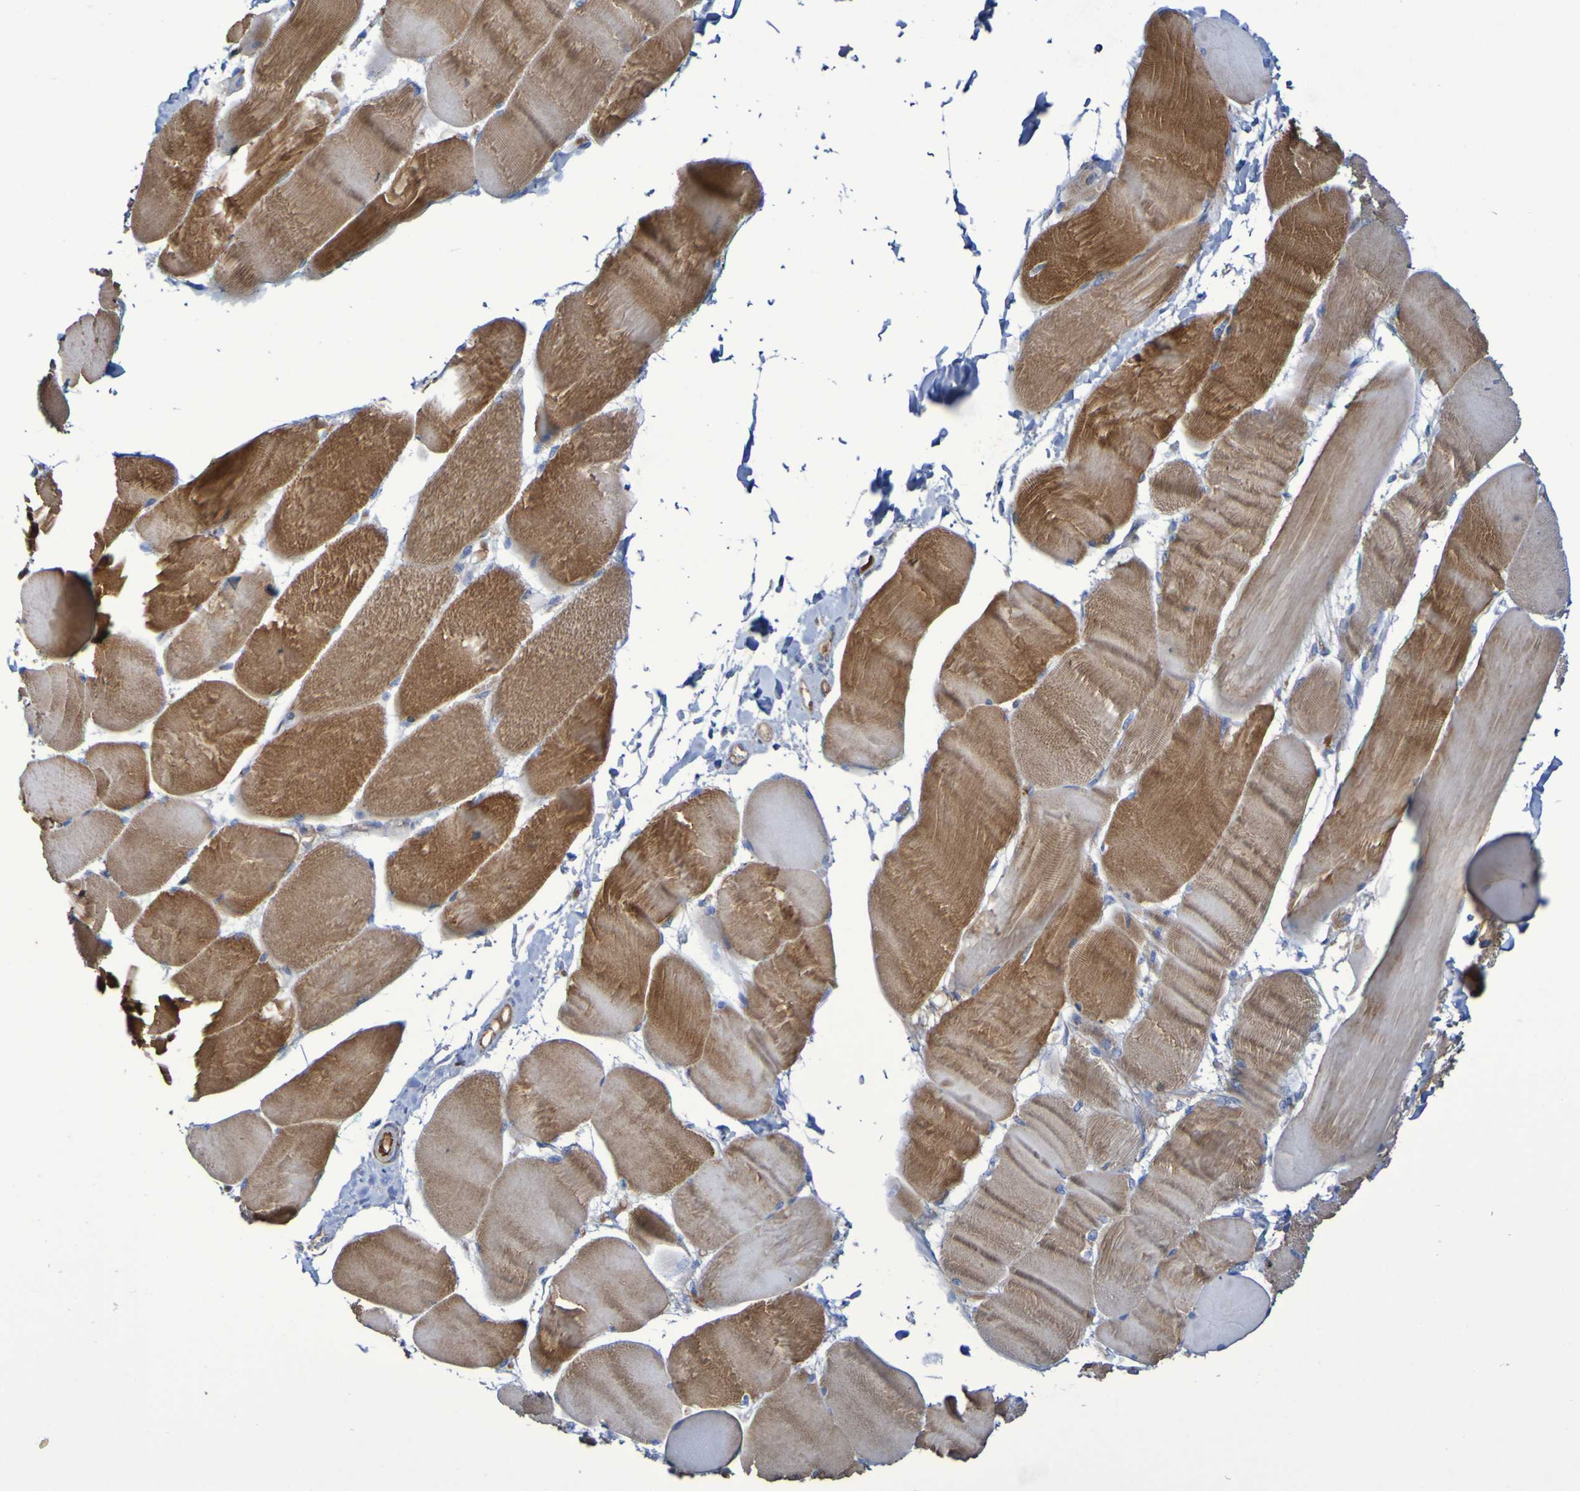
{"staining": {"intensity": "moderate", "quantity": ">75%", "location": "cytoplasmic/membranous"}, "tissue": "skeletal muscle", "cell_type": "Myocytes", "image_type": "normal", "snomed": [{"axis": "morphology", "description": "Normal tissue, NOS"}, {"axis": "morphology", "description": "Squamous cell carcinoma, NOS"}, {"axis": "topography", "description": "Skeletal muscle"}], "caption": "A photomicrograph of human skeletal muscle stained for a protein shows moderate cytoplasmic/membranous brown staining in myocytes. Using DAB (3,3'-diaminobenzidine) (brown) and hematoxylin (blue) stains, captured at high magnification using brightfield microscopy.", "gene": "CNTN2", "patient": {"sex": "male", "age": 51}}